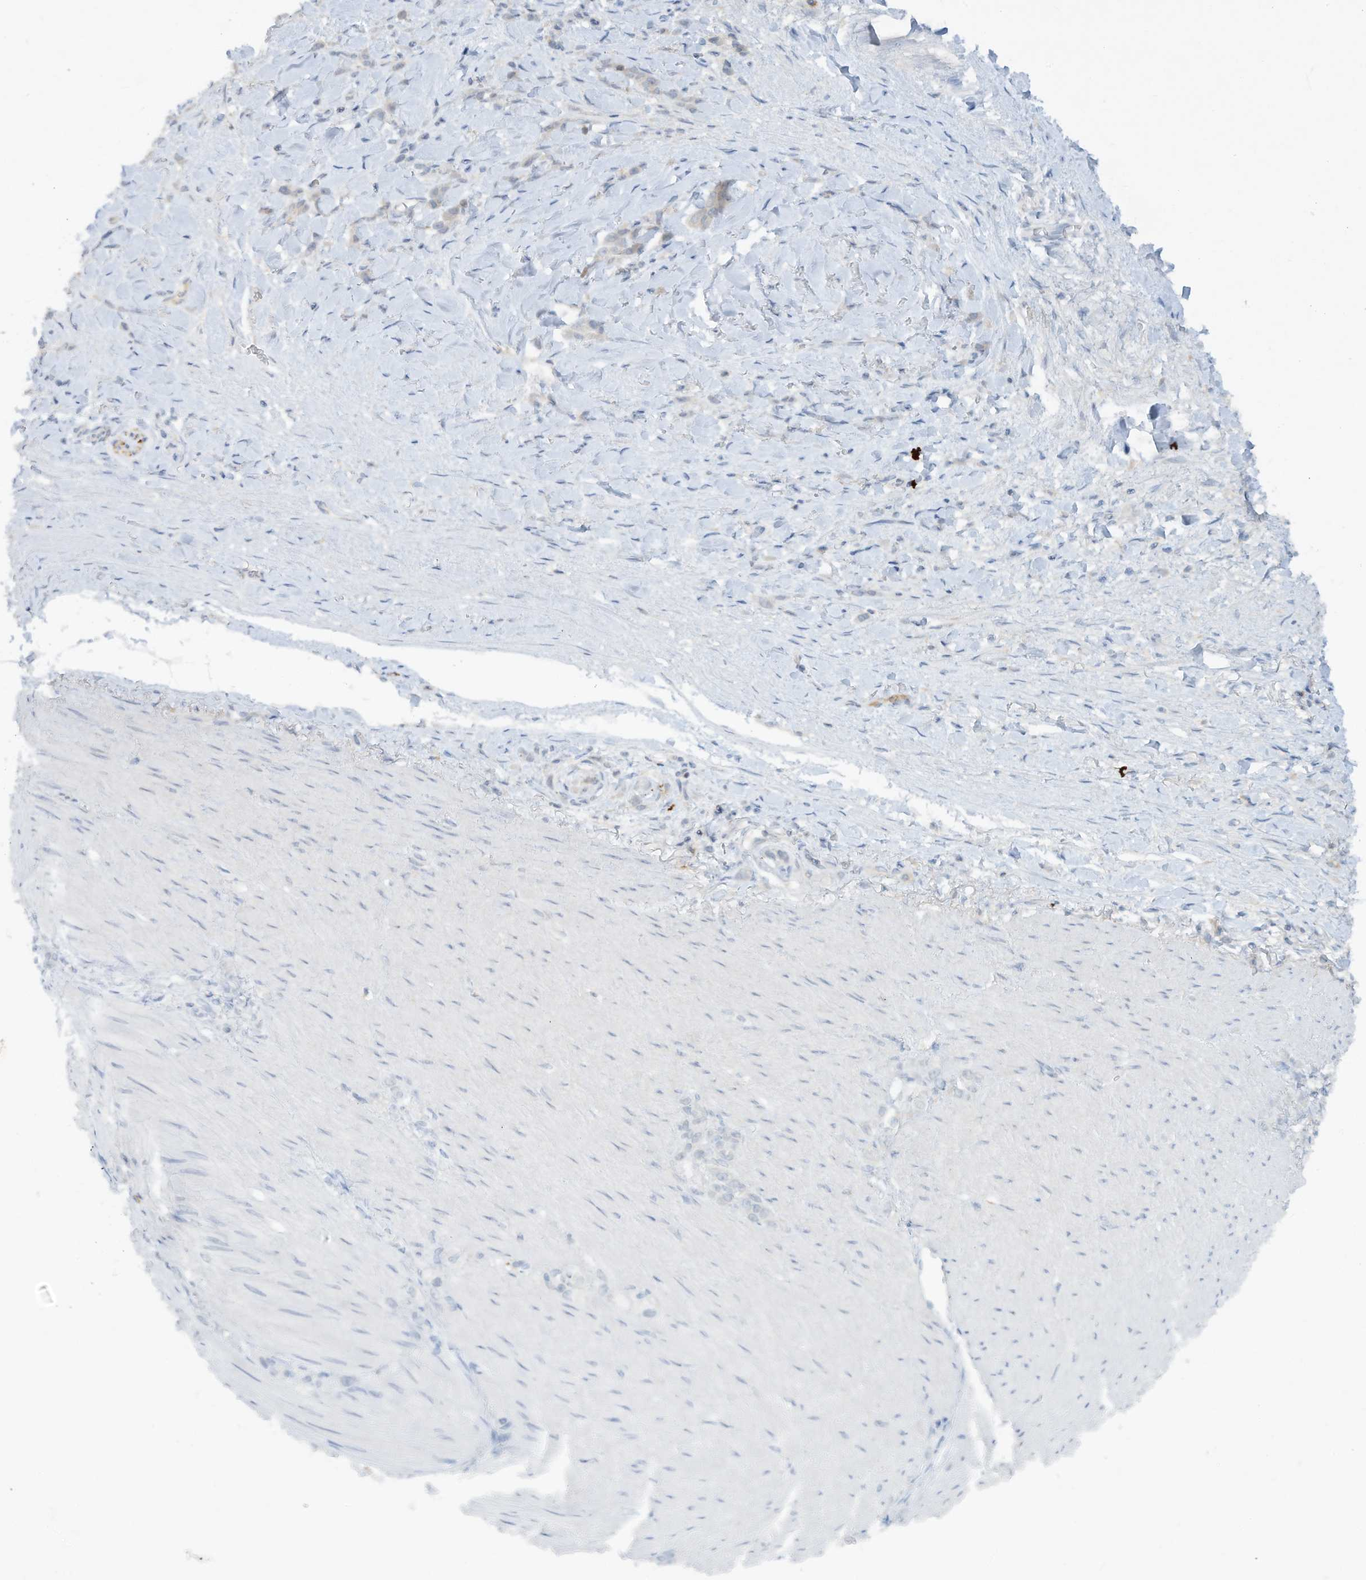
{"staining": {"intensity": "negative", "quantity": "none", "location": "none"}, "tissue": "stomach cancer", "cell_type": "Tumor cells", "image_type": "cancer", "snomed": [{"axis": "morphology", "description": "Normal tissue, NOS"}, {"axis": "morphology", "description": "Adenocarcinoma, NOS"}, {"axis": "topography", "description": "Stomach"}], "caption": "There is no significant positivity in tumor cells of adenocarcinoma (stomach). (DAB (3,3'-diaminobenzidine) IHC, high magnification).", "gene": "FETUB", "patient": {"sex": "male", "age": 82}}